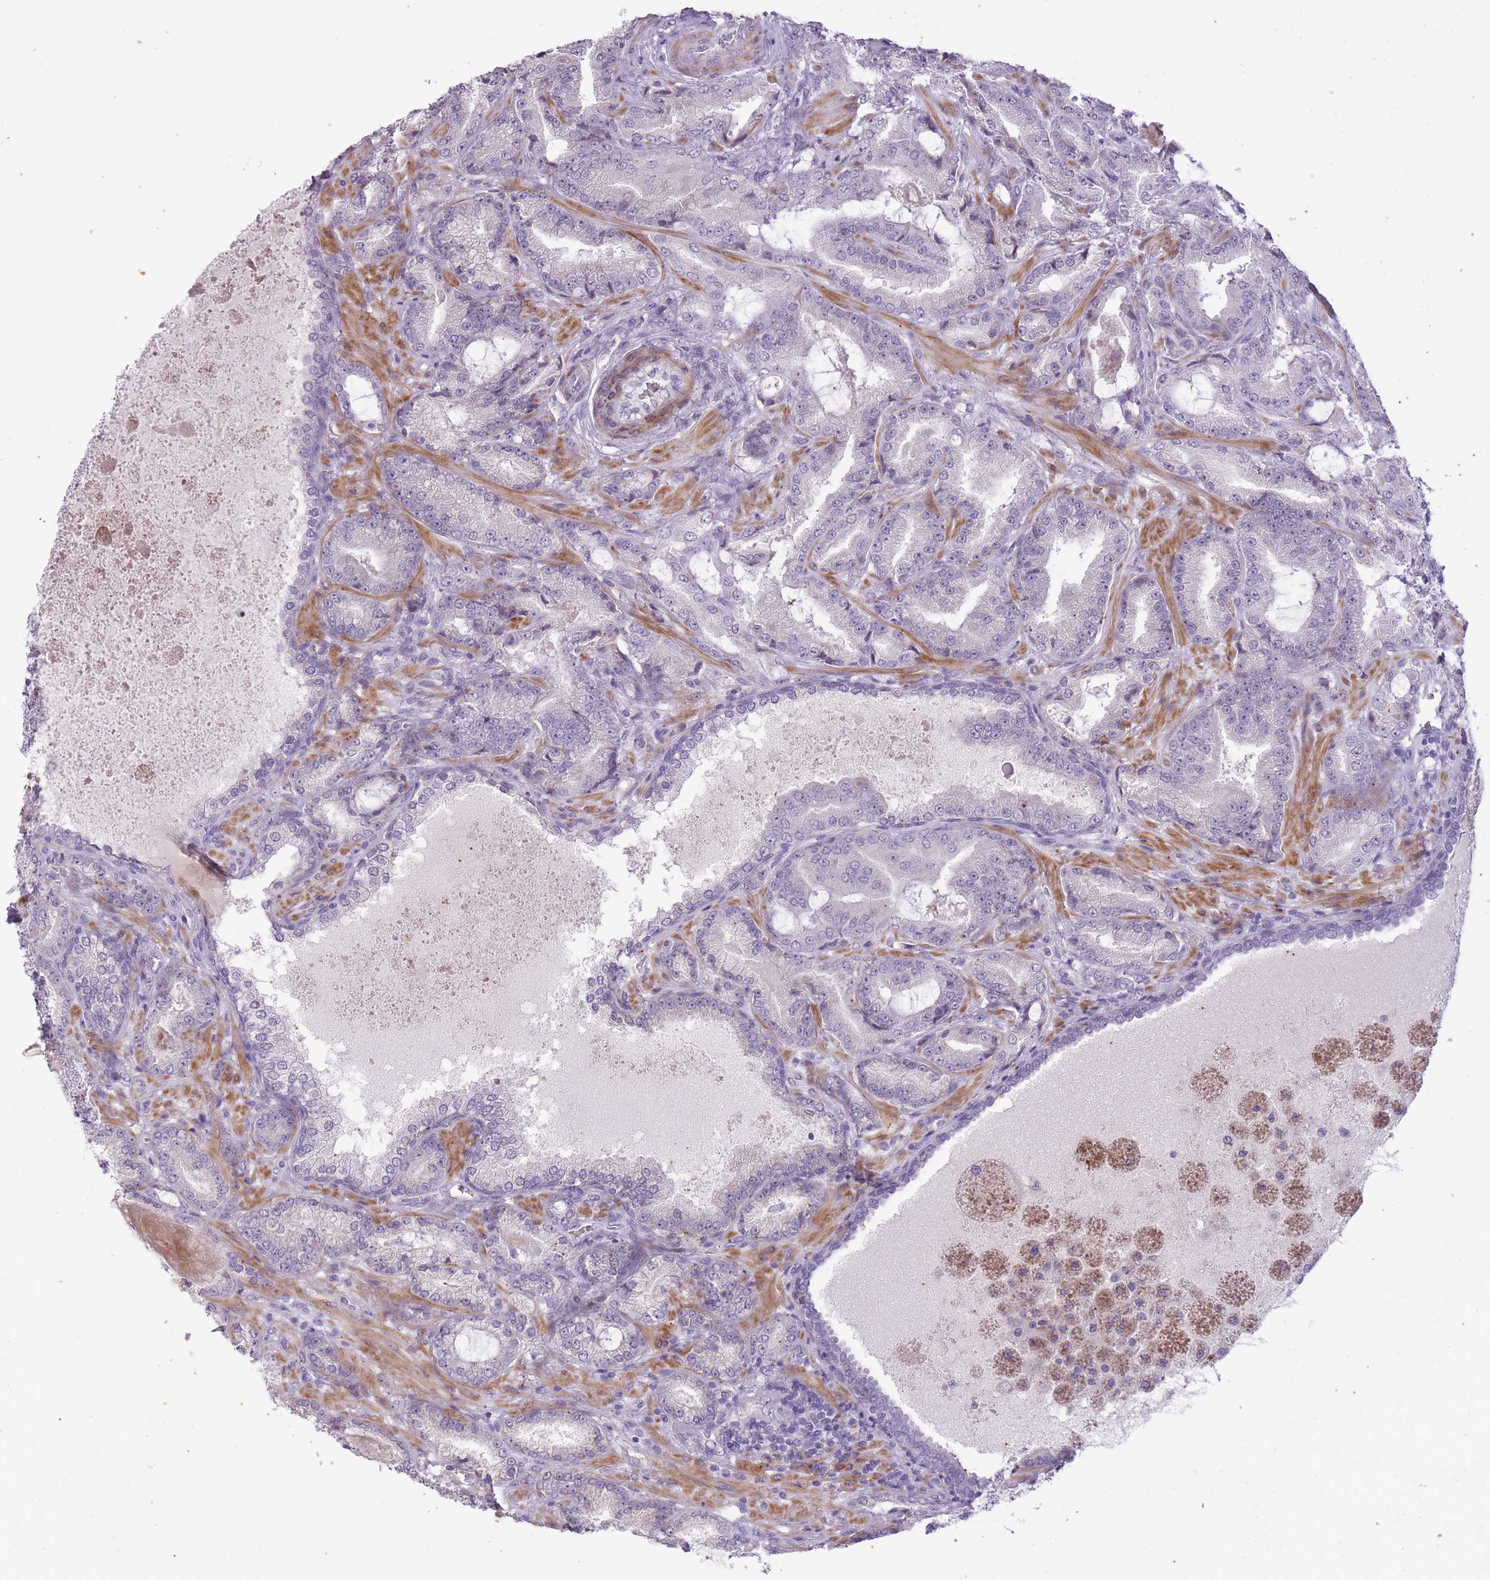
{"staining": {"intensity": "negative", "quantity": "none", "location": "none"}, "tissue": "prostate cancer", "cell_type": "Tumor cells", "image_type": "cancer", "snomed": [{"axis": "morphology", "description": "Adenocarcinoma, High grade"}, {"axis": "topography", "description": "Prostate"}], "caption": "DAB immunohistochemical staining of prostate cancer shows no significant expression in tumor cells.", "gene": "CNTNAP3", "patient": {"sex": "male", "age": 68}}